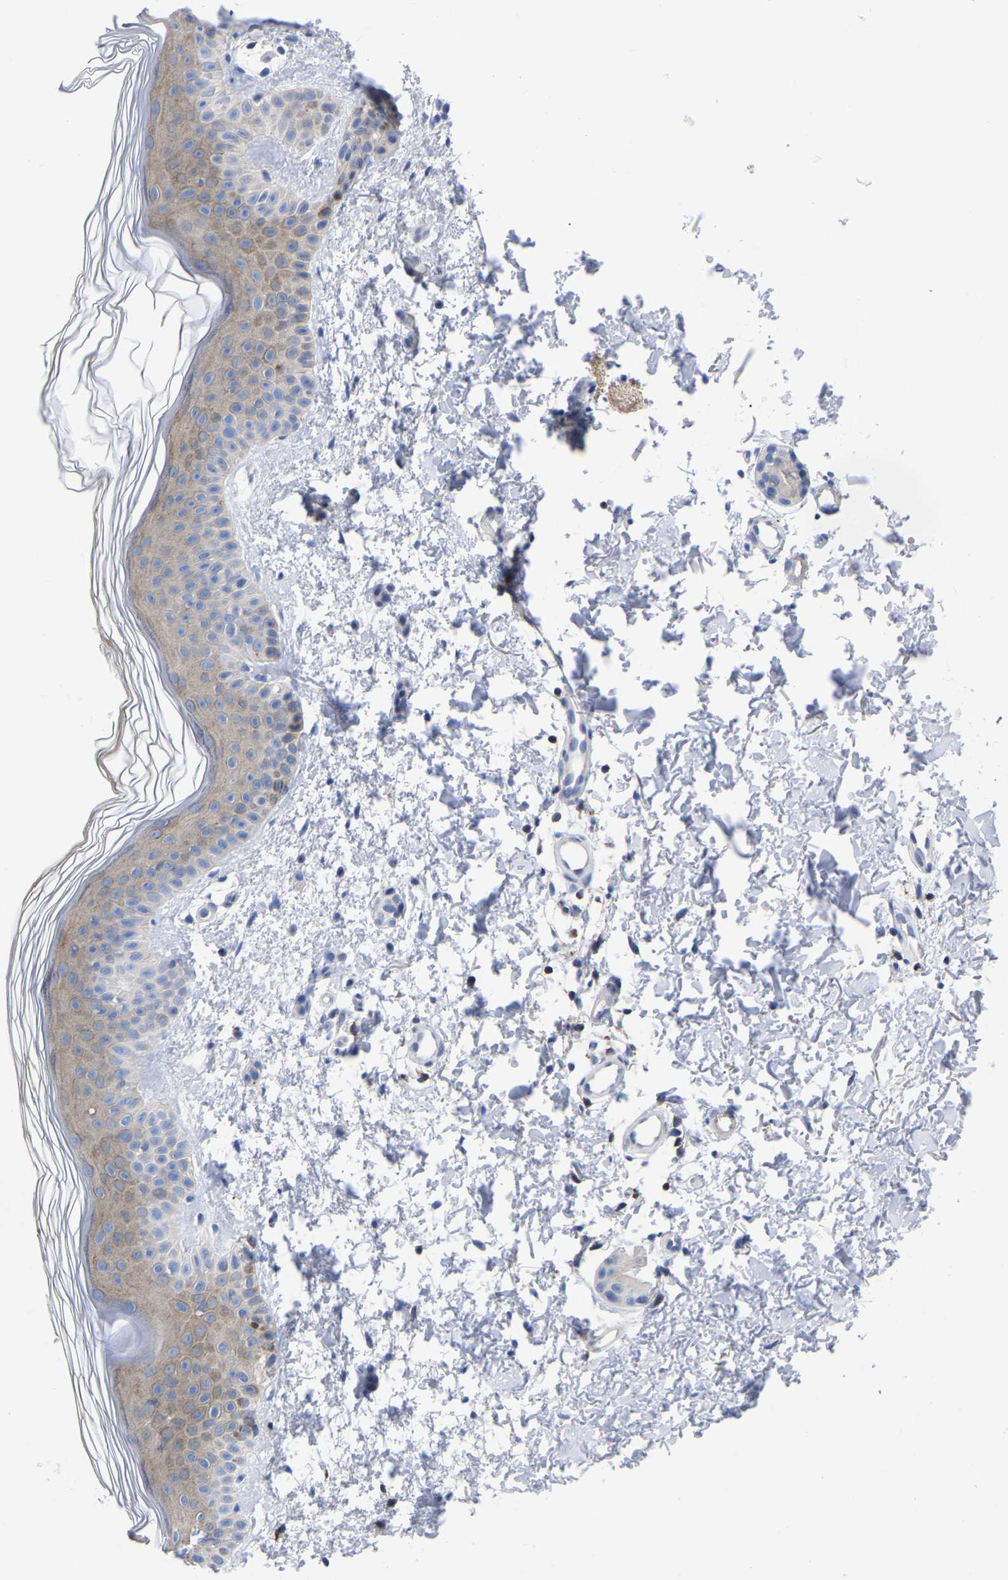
{"staining": {"intensity": "negative", "quantity": "none", "location": "none"}, "tissue": "skin", "cell_type": "Fibroblasts", "image_type": "normal", "snomed": [{"axis": "morphology", "description": "Normal tissue, NOS"}, {"axis": "morphology", "description": "Malignant melanoma, NOS"}, {"axis": "topography", "description": "Skin"}], "caption": "Immunohistochemical staining of unremarkable skin reveals no significant expression in fibroblasts. (Brightfield microscopy of DAB (3,3'-diaminobenzidine) immunohistochemistry at high magnification).", "gene": "PTPN7", "patient": {"sex": "male", "age": 83}}